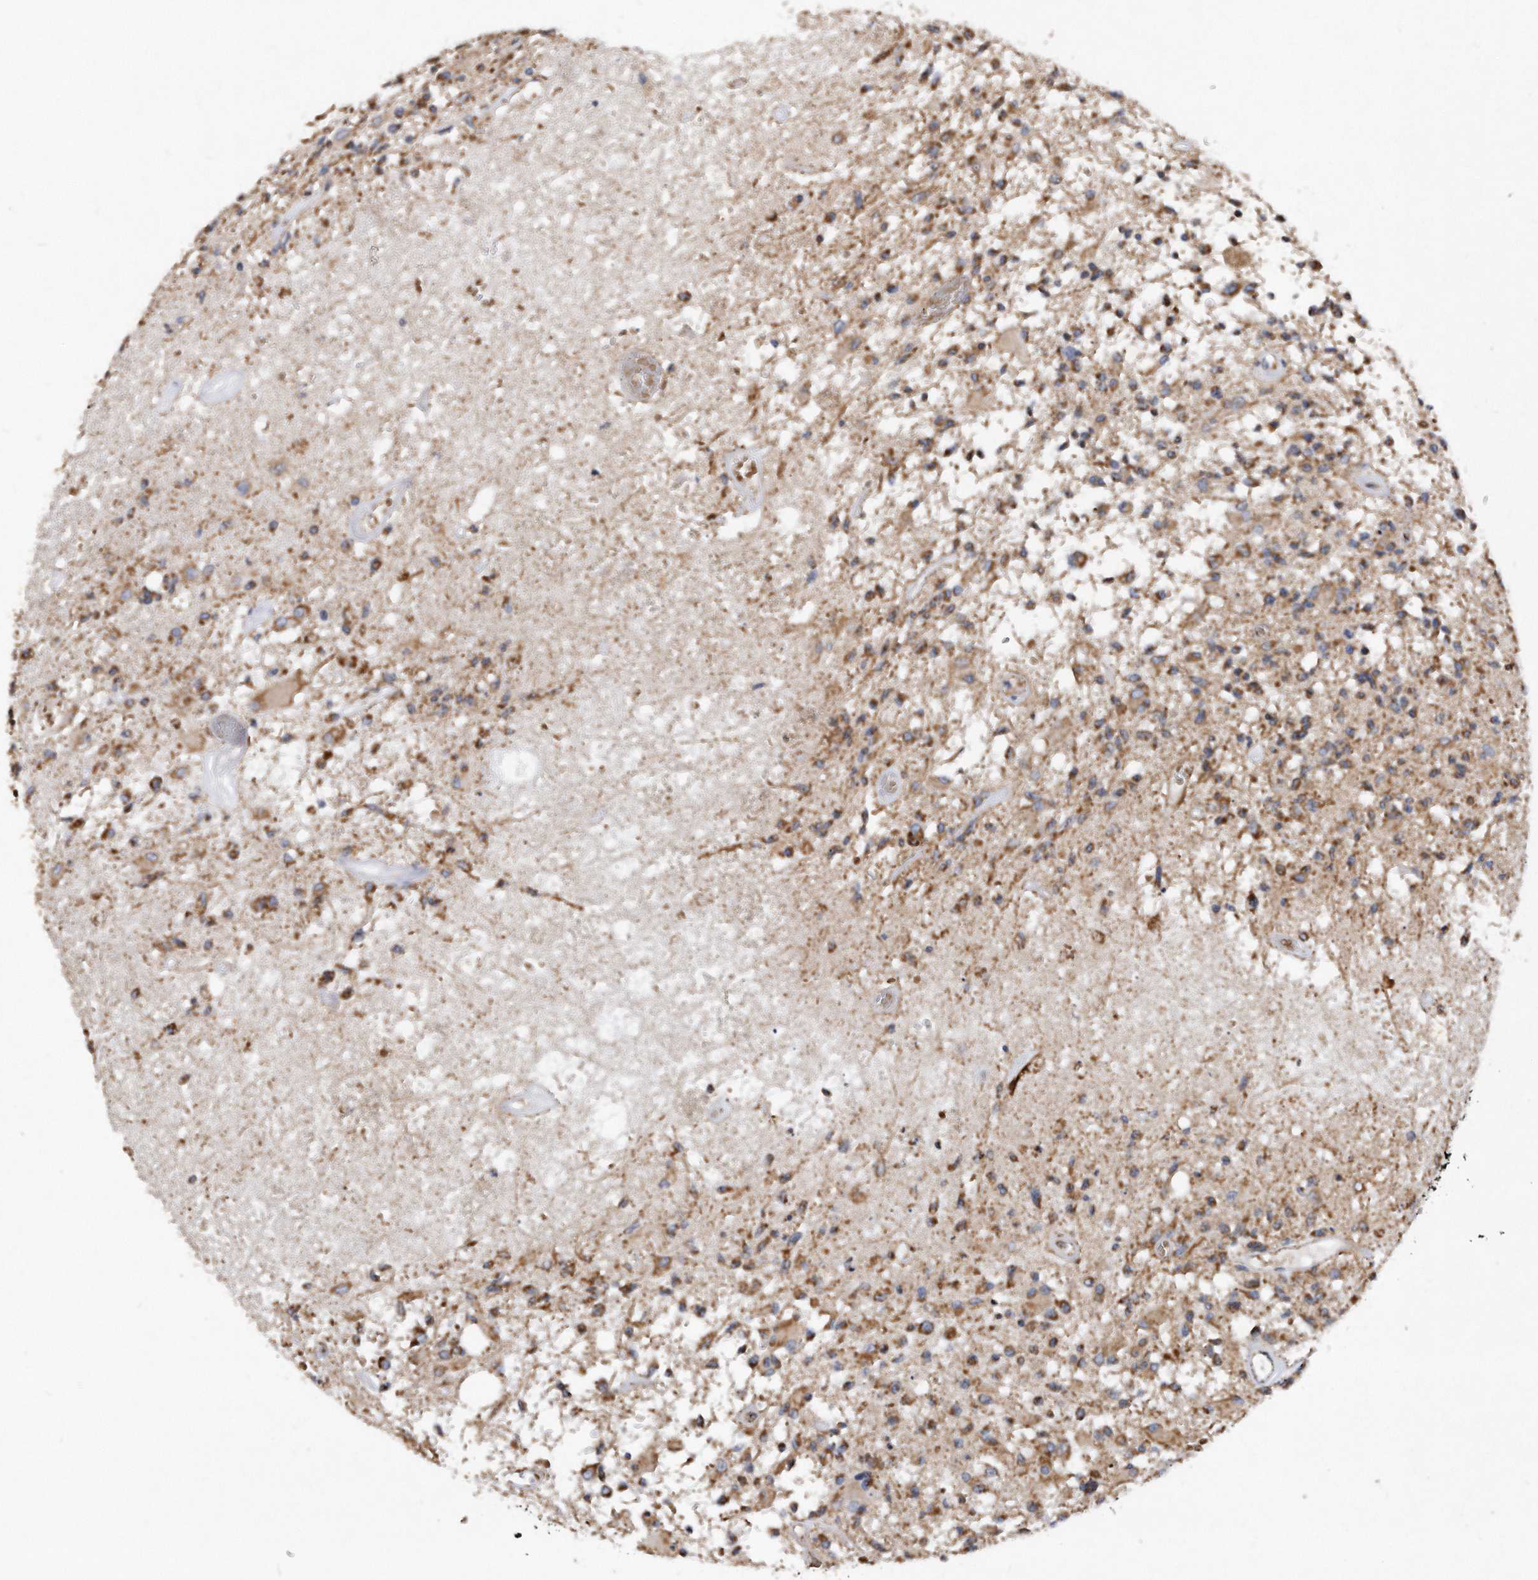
{"staining": {"intensity": "moderate", "quantity": ">75%", "location": "cytoplasmic/membranous"}, "tissue": "glioma", "cell_type": "Tumor cells", "image_type": "cancer", "snomed": [{"axis": "morphology", "description": "Glioma, malignant, High grade"}, {"axis": "morphology", "description": "Glioblastoma, NOS"}, {"axis": "topography", "description": "Brain"}], "caption": "Immunohistochemical staining of glioma reveals medium levels of moderate cytoplasmic/membranous protein expression in approximately >75% of tumor cells. The staining is performed using DAB brown chromogen to label protein expression. The nuclei are counter-stained blue using hematoxylin.", "gene": "PPP5C", "patient": {"sex": "male", "age": 60}}